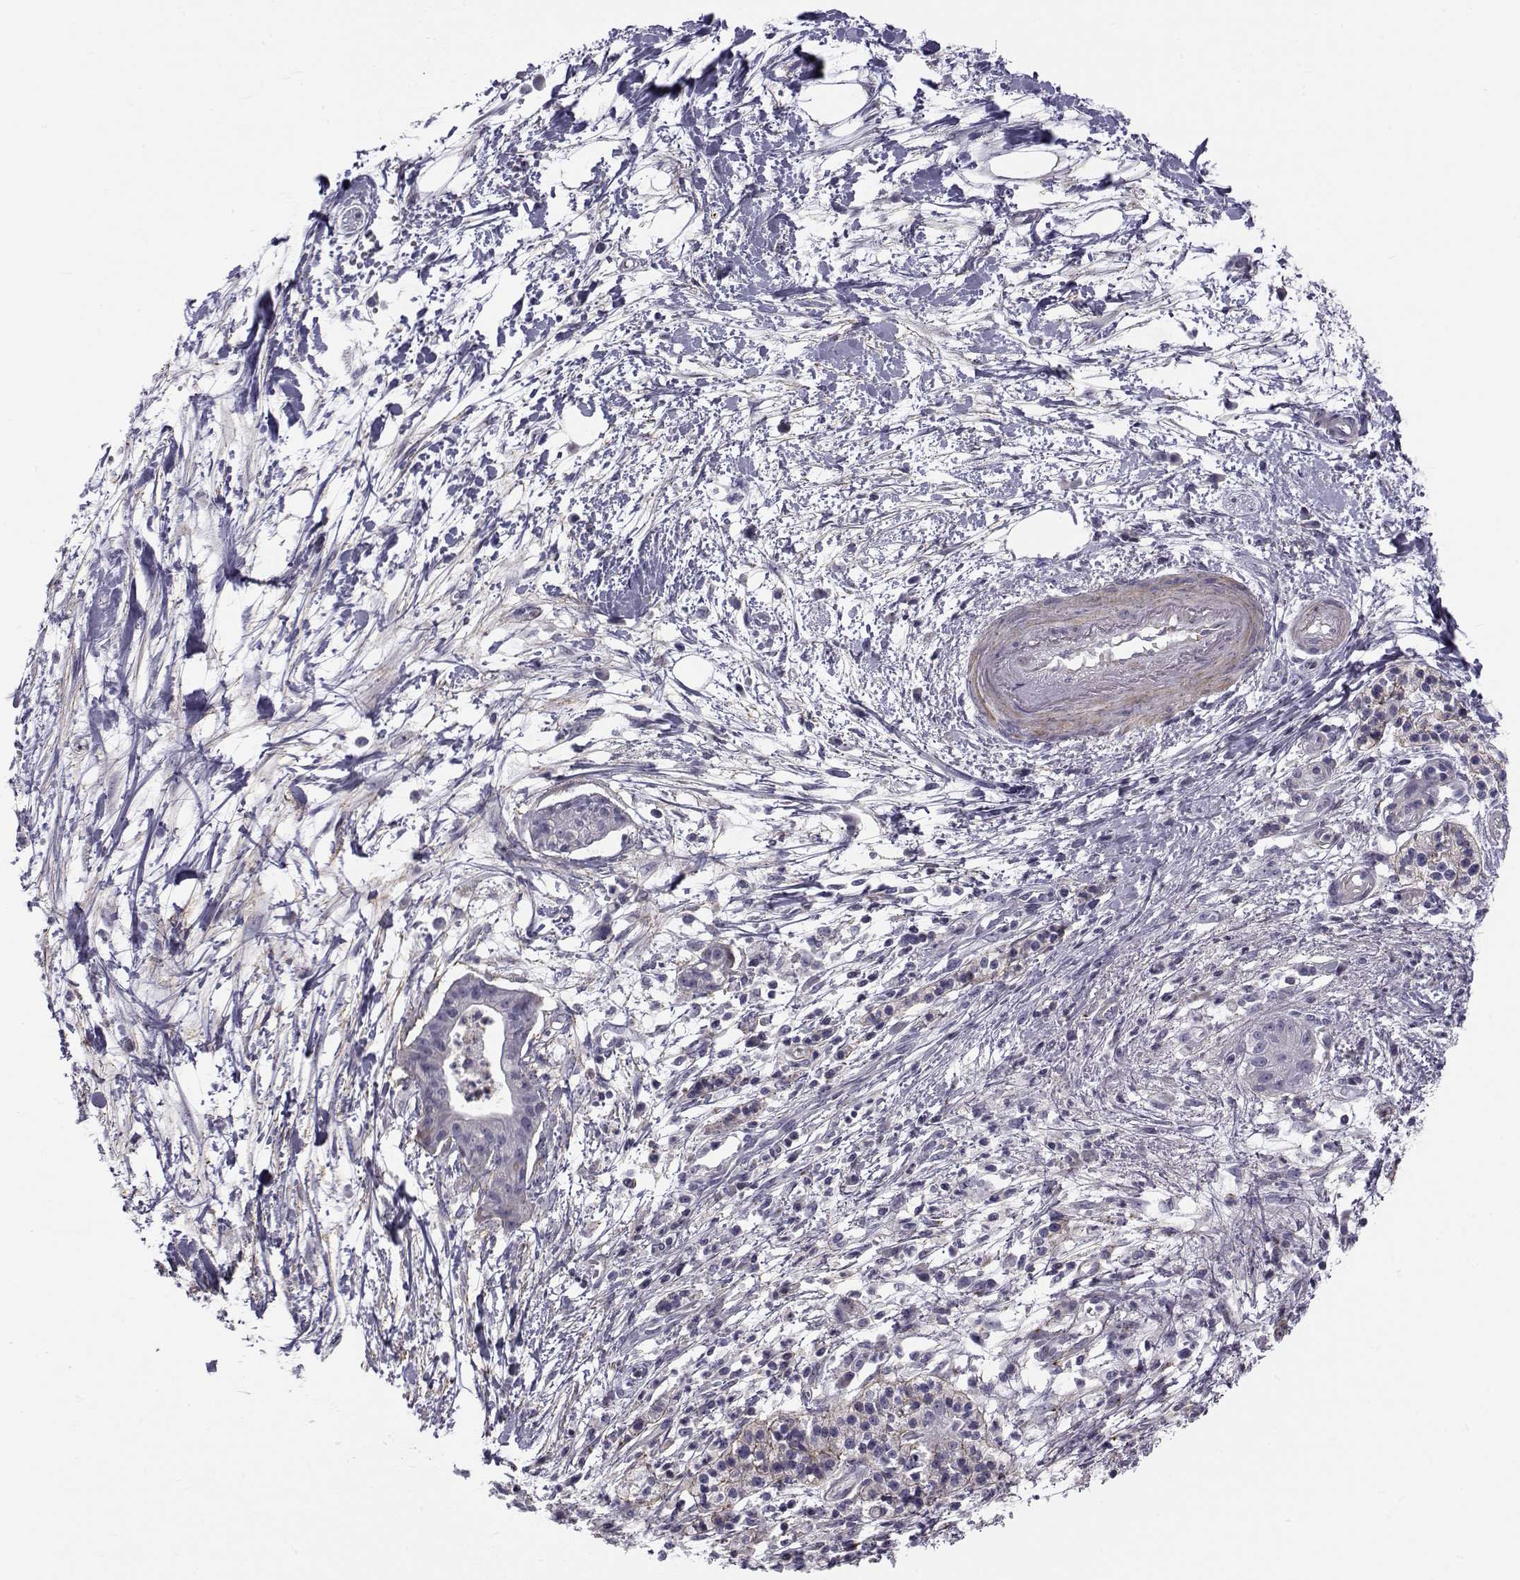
{"staining": {"intensity": "negative", "quantity": "none", "location": "none"}, "tissue": "pancreatic cancer", "cell_type": "Tumor cells", "image_type": "cancer", "snomed": [{"axis": "morphology", "description": "Normal tissue, NOS"}, {"axis": "morphology", "description": "Adenocarcinoma, NOS"}, {"axis": "topography", "description": "Lymph node"}, {"axis": "topography", "description": "Pancreas"}], "caption": "The image demonstrates no staining of tumor cells in pancreatic cancer. Brightfield microscopy of immunohistochemistry (IHC) stained with DAB (3,3'-diaminobenzidine) (brown) and hematoxylin (blue), captured at high magnification.", "gene": "LRRC27", "patient": {"sex": "female", "age": 58}}